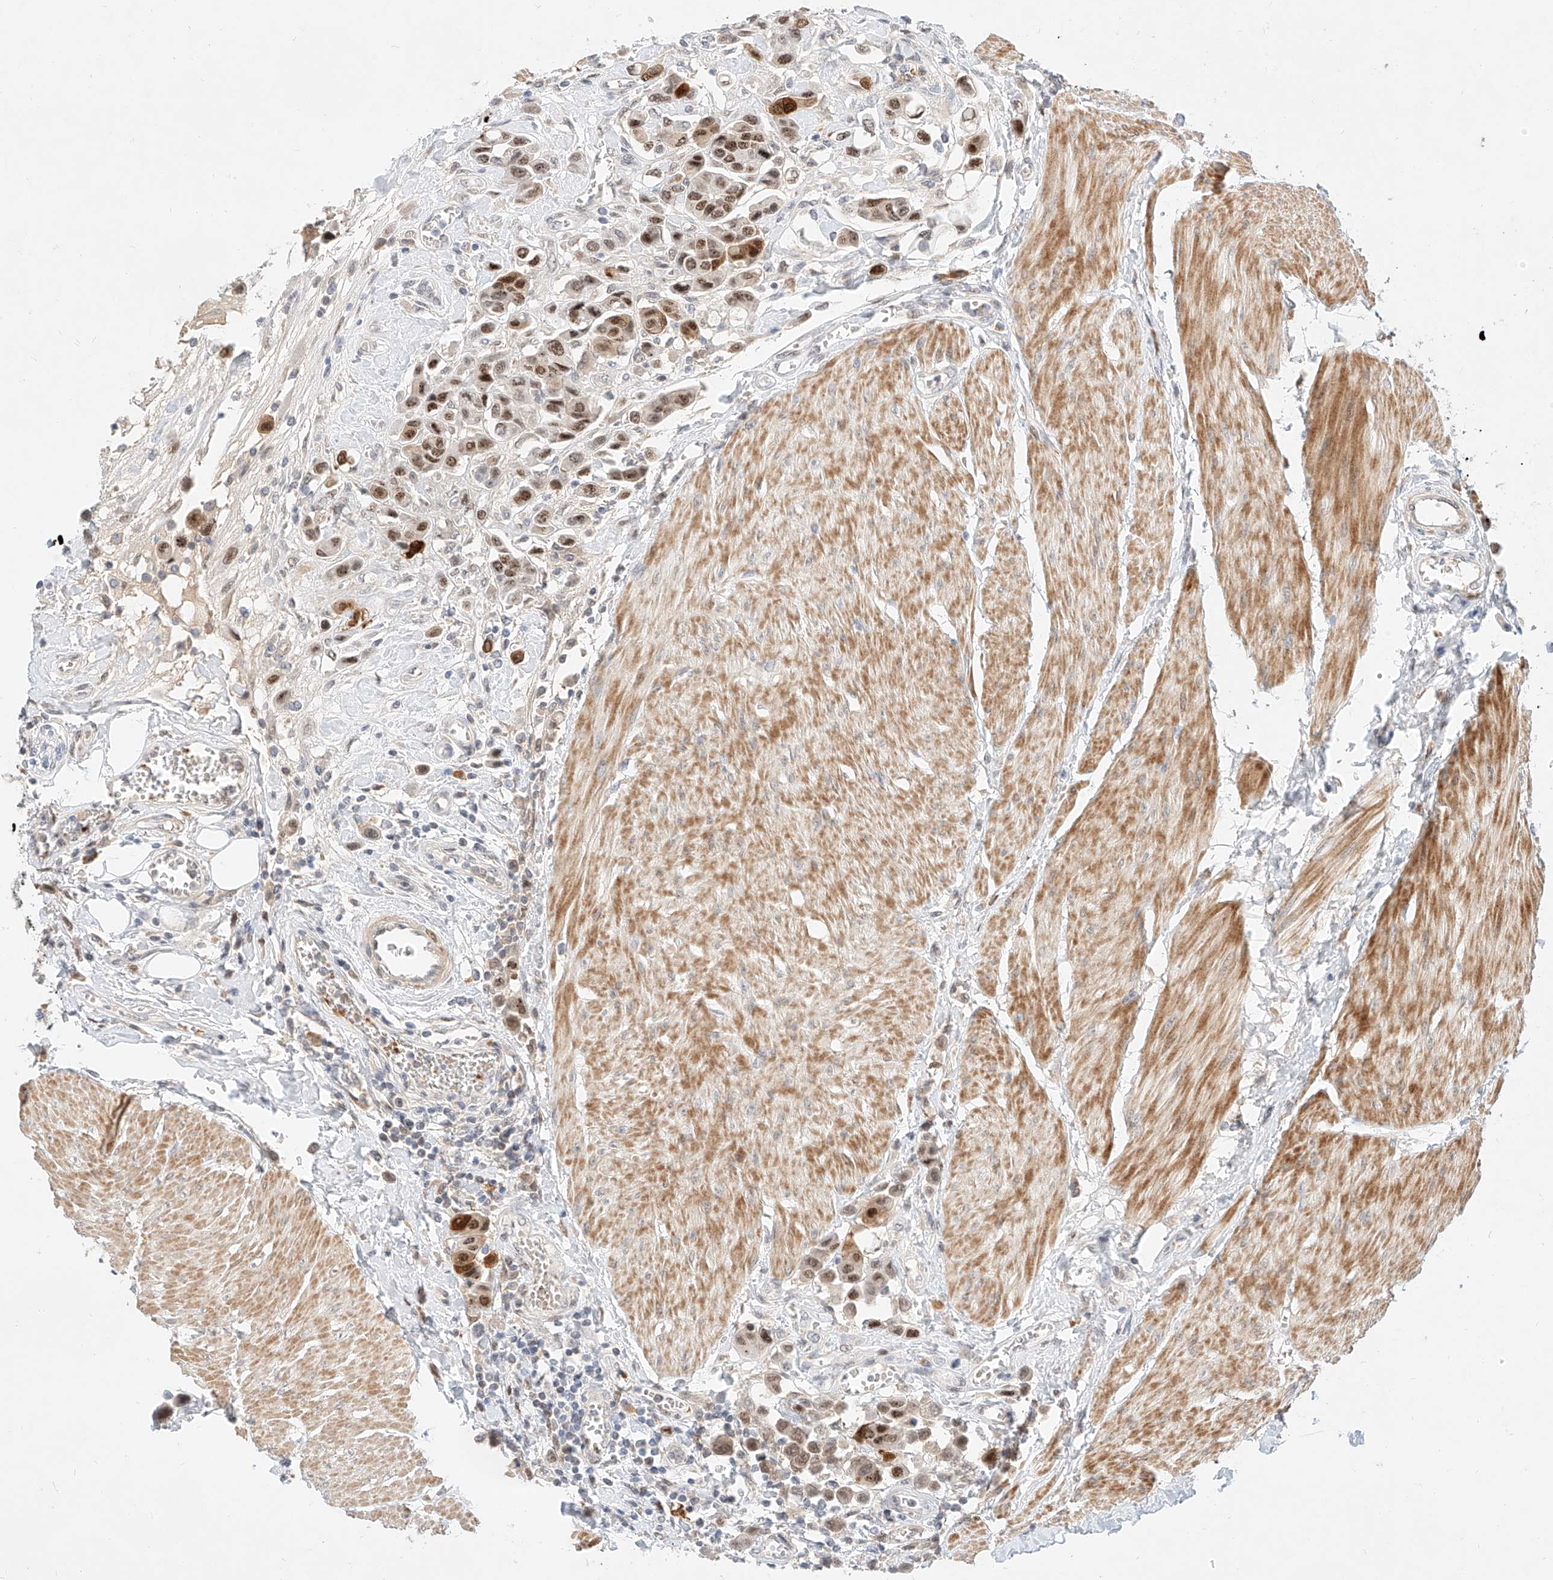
{"staining": {"intensity": "moderate", "quantity": ">75%", "location": "nuclear"}, "tissue": "urothelial cancer", "cell_type": "Tumor cells", "image_type": "cancer", "snomed": [{"axis": "morphology", "description": "Urothelial carcinoma, High grade"}, {"axis": "topography", "description": "Urinary bladder"}], "caption": "The histopathology image displays staining of urothelial carcinoma (high-grade), revealing moderate nuclear protein positivity (brown color) within tumor cells.", "gene": "CBX8", "patient": {"sex": "male", "age": 50}}